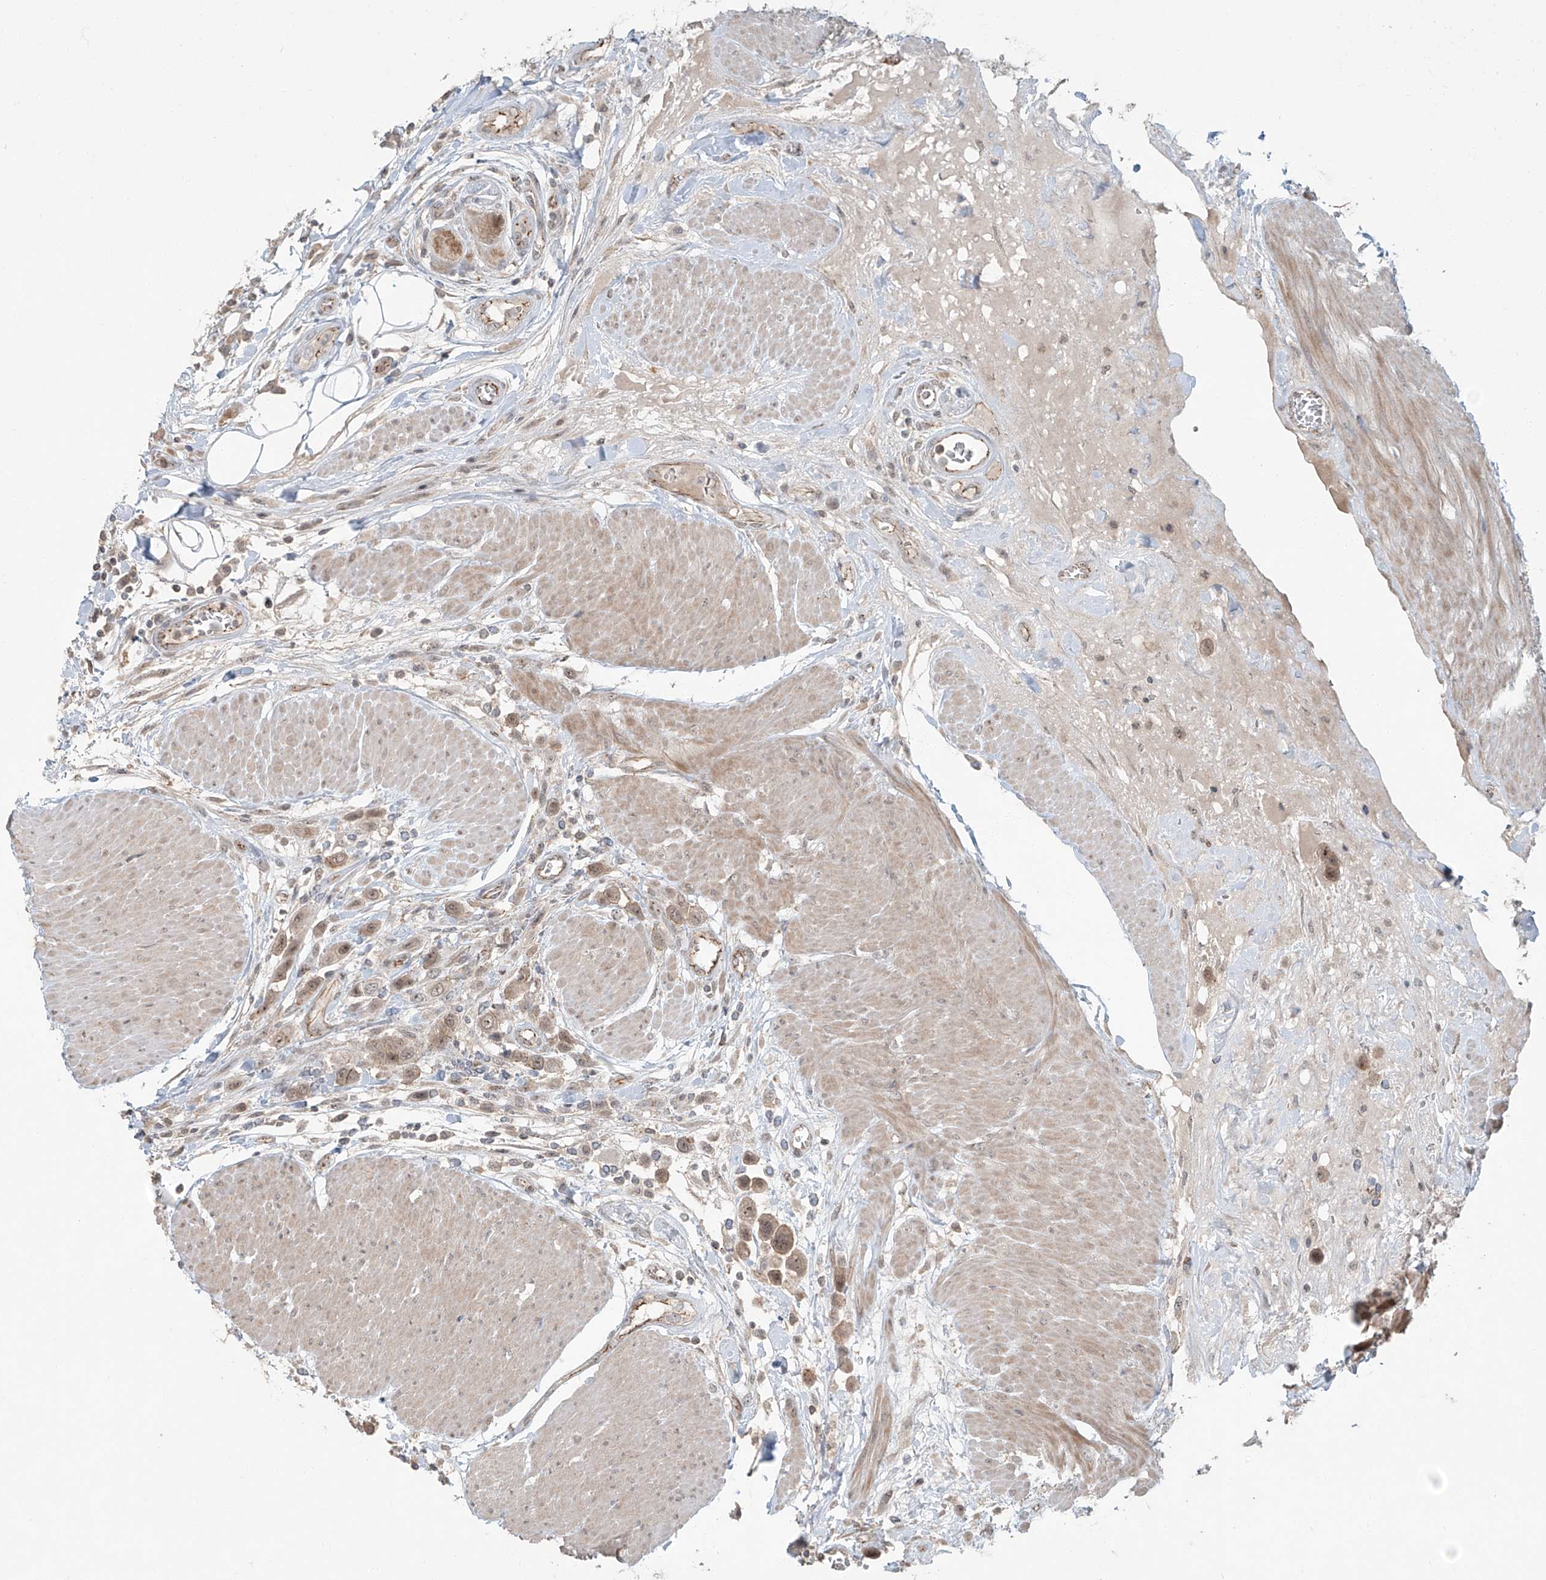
{"staining": {"intensity": "moderate", "quantity": ">75%", "location": "cytoplasmic/membranous,nuclear"}, "tissue": "urothelial cancer", "cell_type": "Tumor cells", "image_type": "cancer", "snomed": [{"axis": "morphology", "description": "Urothelial carcinoma, High grade"}, {"axis": "topography", "description": "Urinary bladder"}], "caption": "Protein staining of high-grade urothelial carcinoma tissue exhibits moderate cytoplasmic/membranous and nuclear positivity in approximately >75% of tumor cells.", "gene": "ZNF16", "patient": {"sex": "male", "age": 50}}